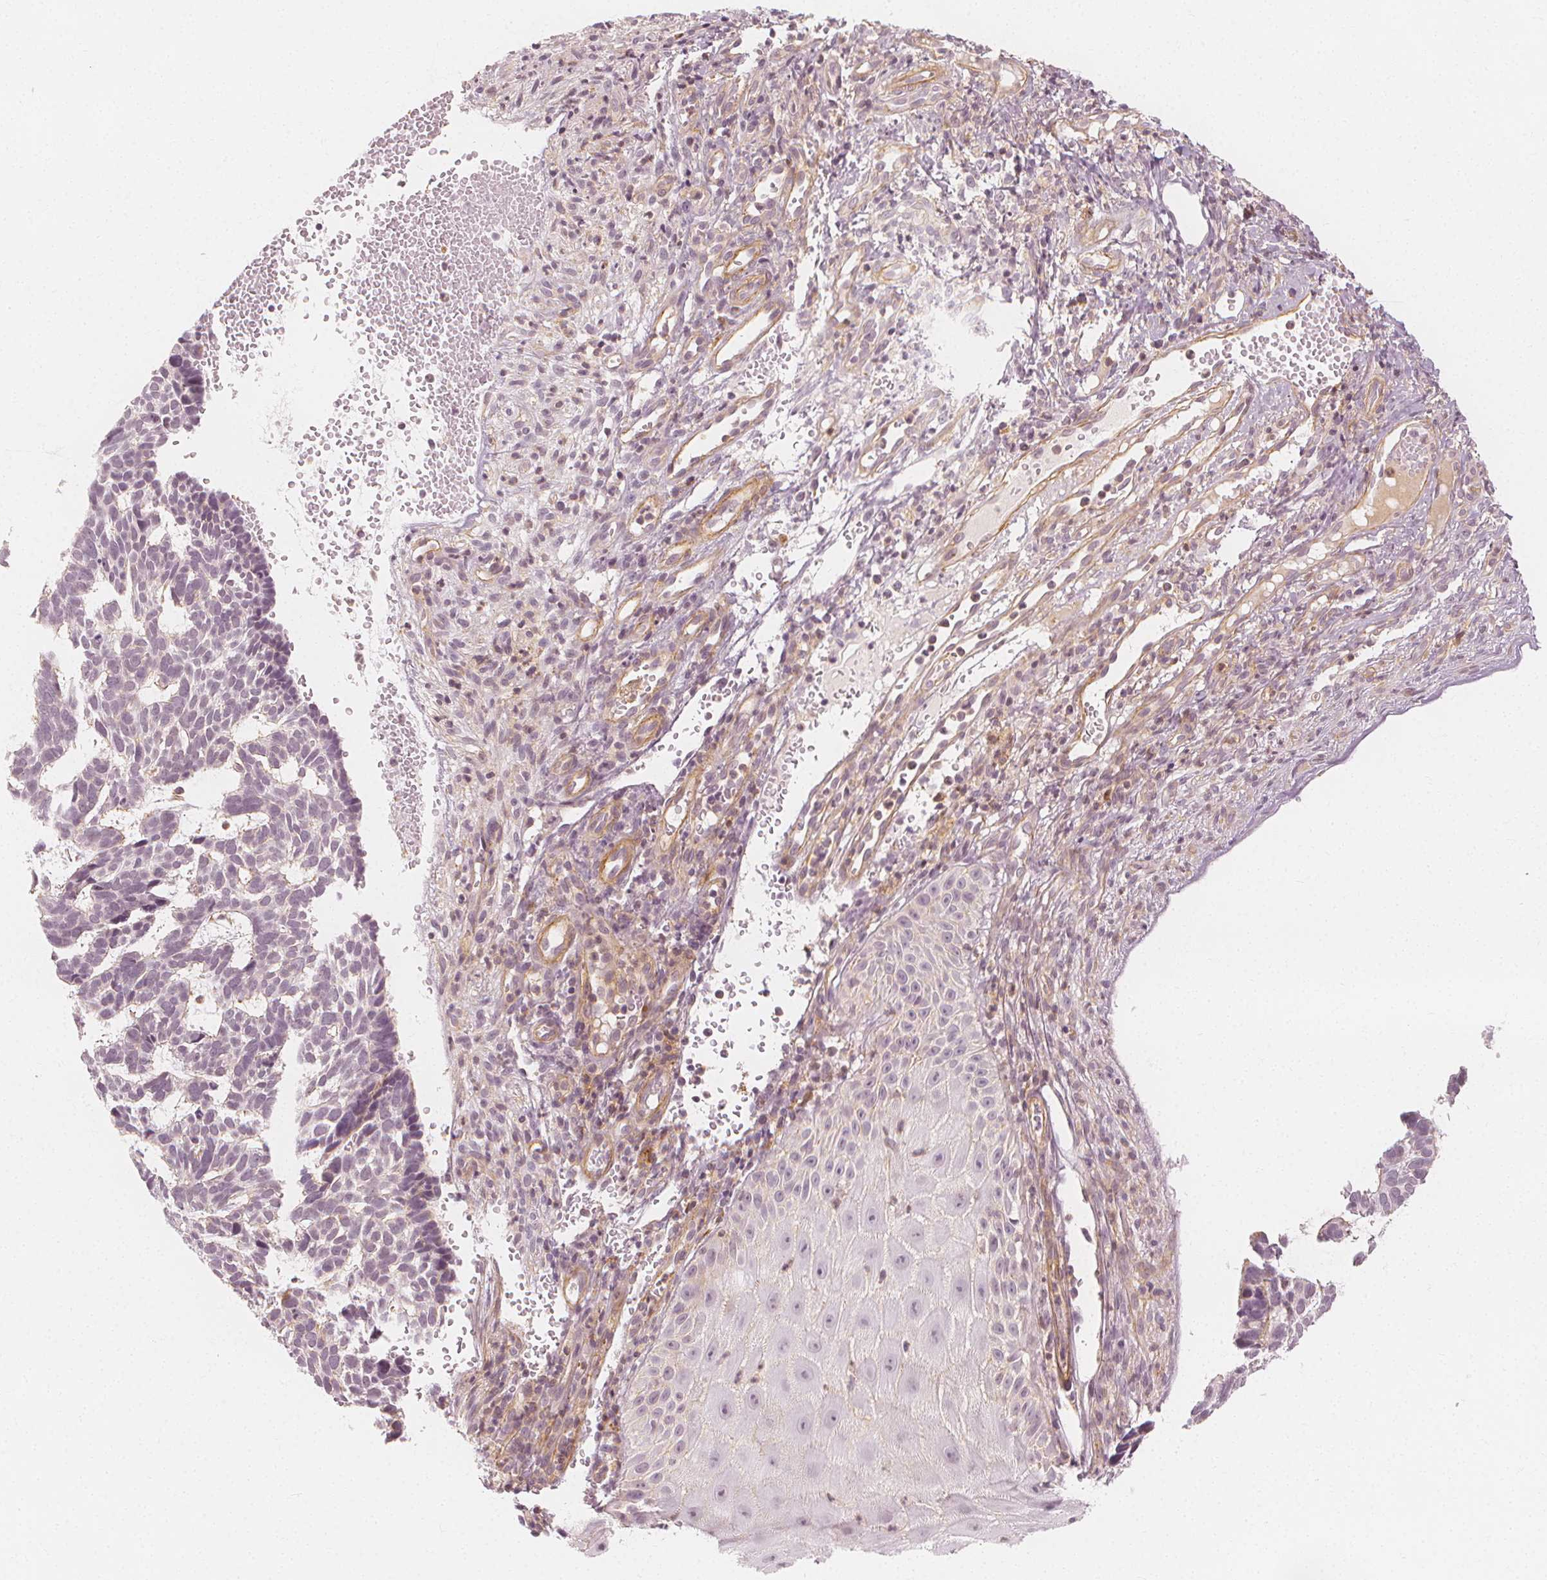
{"staining": {"intensity": "negative", "quantity": "none", "location": "none"}, "tissue": "skin cancer", "cell_type": "Tumor cells", "image_type": "cancer", "snomed": [{"axis": "morphology", "description": "Basal cell carcinoma"}, {"axis": "topography", "description": "Skin"}], "caption": "Tumor cells are negative for brown protein staining in skin basal cell carcinoma.", "gene": "ARHGAP26", "patient": {"sex": "male", "age": 78}}